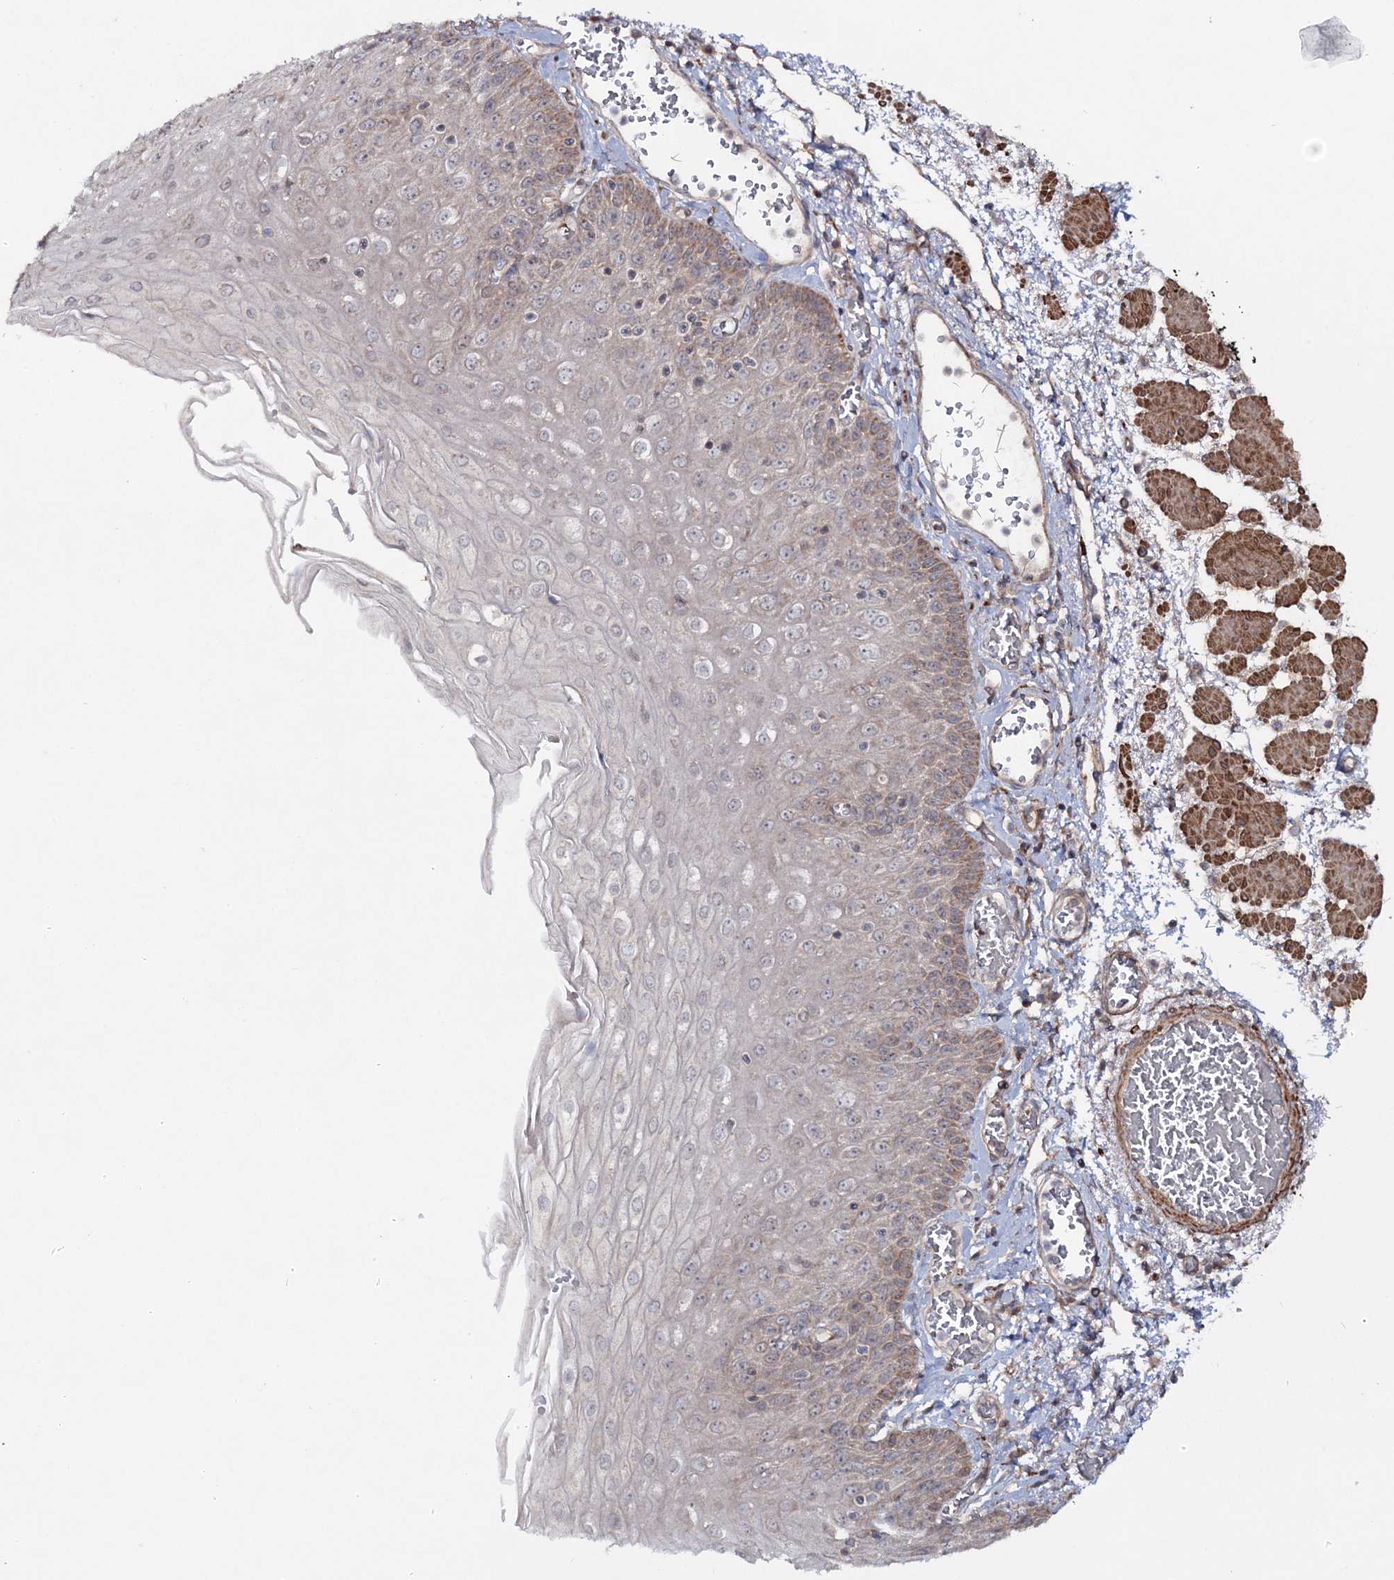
{"staining": {"intensity": "moderate", "quantity": "25%-75%", "location": "cytoplasmic/membranous"}, "tissue": "esophagus", "cell_type": "Squamous epithelial cells", "image_type": "normal", "snomed": [{"axis": "morphology", "description": "Normal tissue, NOS"}, {"axis": "topography", "description": "Esophagus"}], "caption": "Immunohistochemistry (IHC) photomicrograph of unremarkable esophagus: esophagus stained using immunohistochemistry shows medium levels of moderate protein expression localized specifically in the cytoplasmic/membranous of squamous epithelial cells, appearing as a cytoplasmic/membranous brown color.", "gene": "MOCS2", "patient": {"sex": "male", "age": 81}}